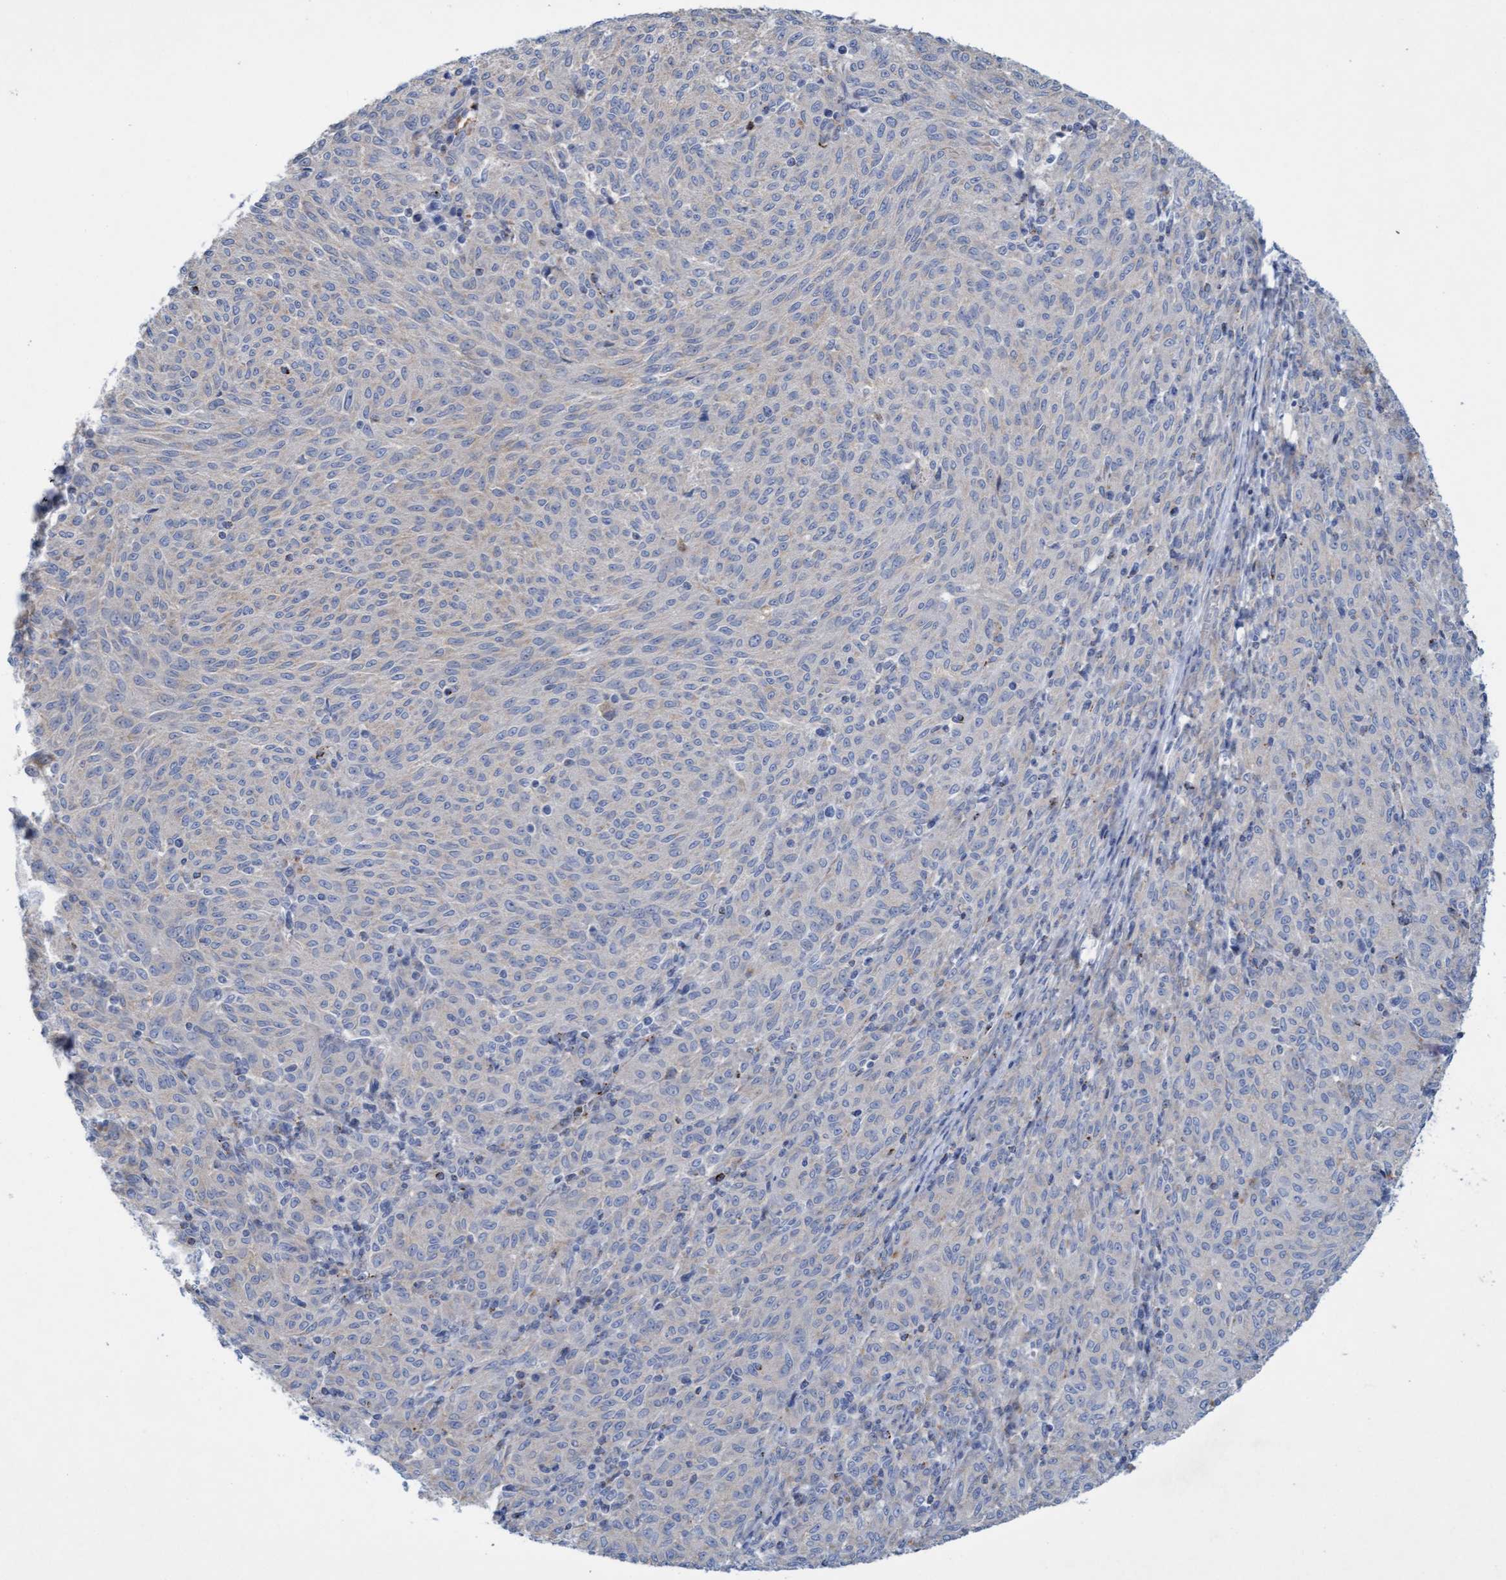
{"staining": {"intensity": "weak", "quantity": "<25%", "location": "cytoplasmic/membranous"}, "tissue": "melanoma", "cell_type": "Tumor cells", "image_type": "cancer", "snomed": [{"axis": "morphology", "description": "Malignant melanoma, NOS"}, {"axis": "topography", "description": "Skin"}], "caption": "Melanoma was stained to show a protein in brown. There is no significant expression in tumor cells.", "gene": "SGSH", "patient": {"sex": "female", "age": 72}}